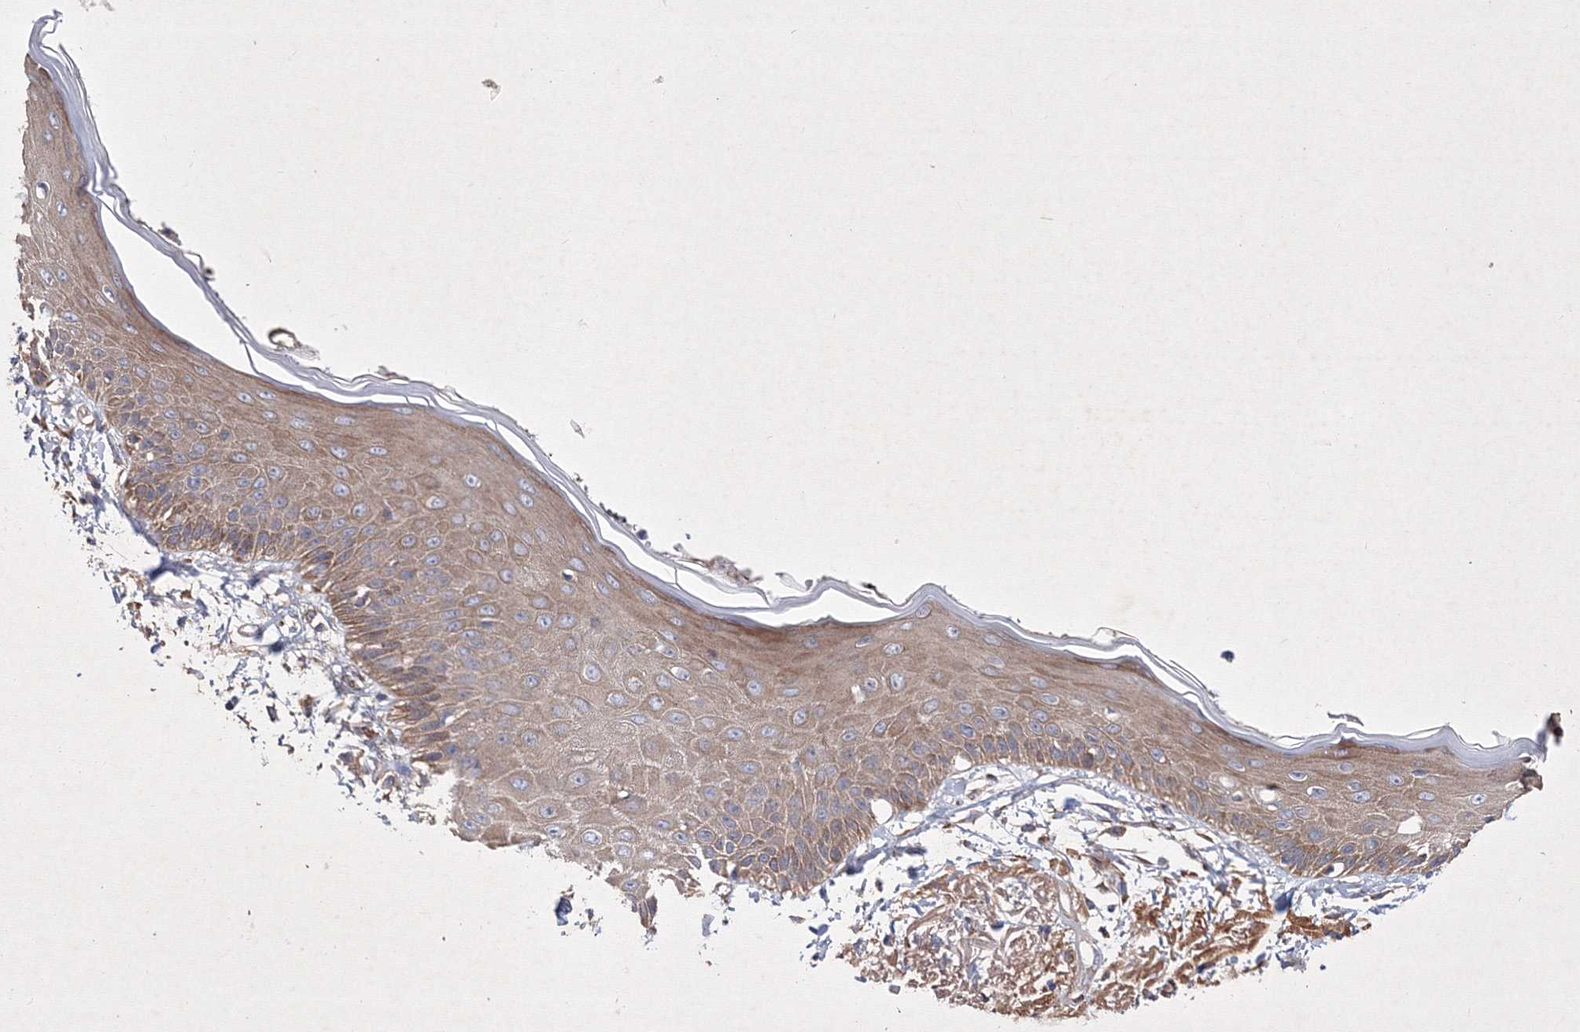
{"staining": {"intensity": "moderate", "quantity": ">75%", "location": "cytoplasmic/membranous"}, "tissue": "skin", "cell_type": "Fibroblasts", "image_type": "normal", "snomed": [{"axis": "morphology", "description": "Normal tissue, NOS"}, {"axis": "topography", "description": "Skin"}, {"axis": "topography", "description": "Skeletal muscle"}], "caption": "Moderate cytoplasmic/membranous staining for a protein is seen in approximately >75% of fibroblasts of benign skin using immunohistochemistry (IHC).", "gene": "SNX18", "patient": {"sex": "male", "age": 83}}